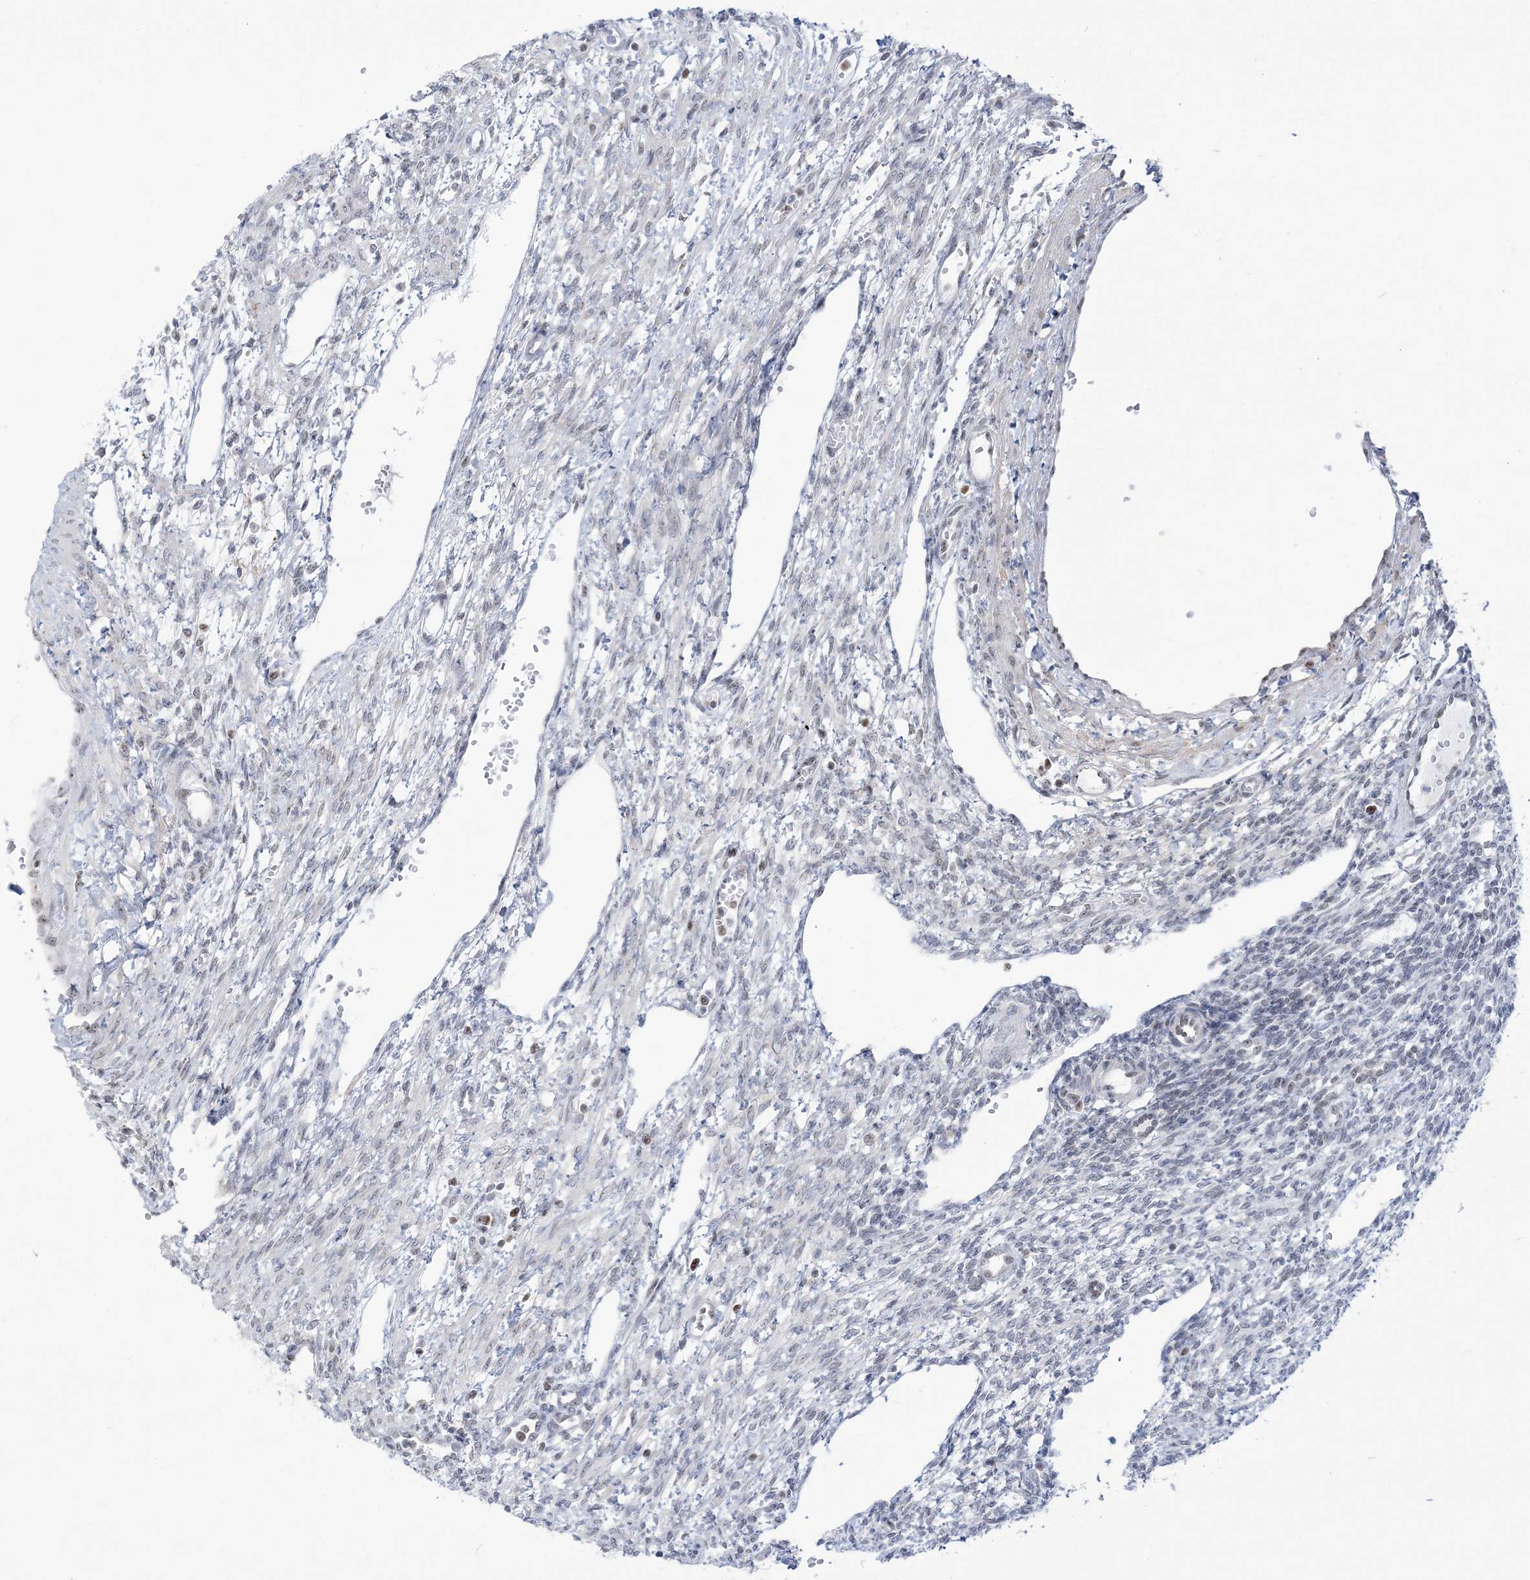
{"staining": {"intensity": "negative", "quantity": "none", "location": "none"}, "tissue": "ovary", "cell_type": "Ovarian stroma cells", "image_type": "normal", "snomed": [{"axis": "morphology", "description": "Normal tissue, NOS"}, {"axis": "morphology", "description": "Cyst, NOS"}, {"axis": "topography", "description": "Ovary"}], "caption": "High power microscopy photomicrograph of an immunohistochemistry (IHC) photomicrograph of normal ovary, revealing no significant expression in ovarian stroma cells.", "gene": "DDX21", "patient": {"sex": "female", "age": 33}}